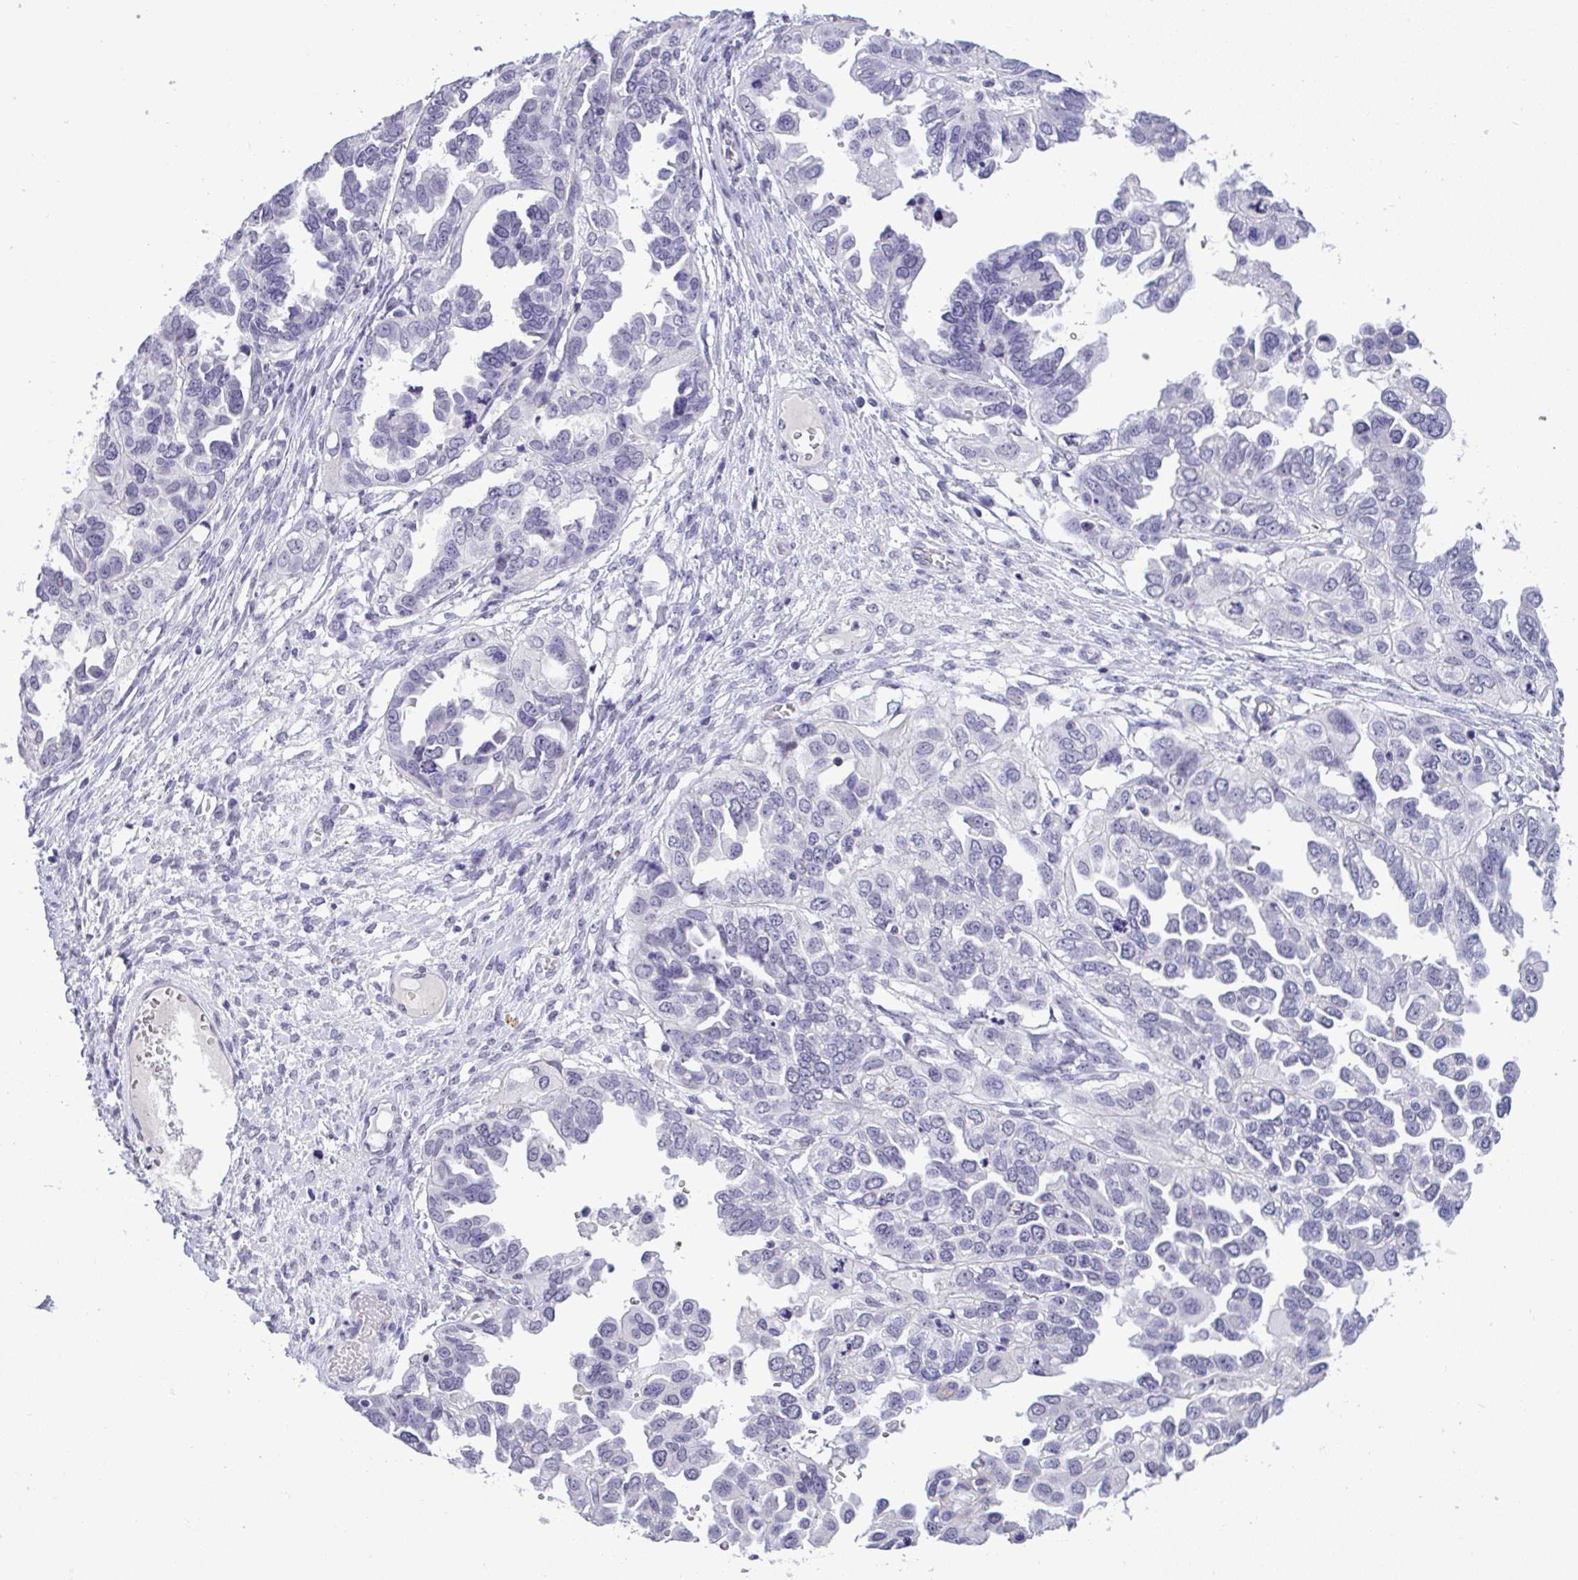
{"staining": {"intensity": "negative", "quantity": "none", "location": "none"}, "tissue": "ovarian cancer", "cell_type": "Tumor cells", "image_type": "cancer", "snomed": [{"axis": "morphology", "description": "Cystadenocarcinoma, serous, NOS"}, {"axis": "topography", "description": "Ovary"}], "caption": "Protein analysis of ovarian cancer (serous cystadenocarcinoma) reveals no significant staining in tumor cells.", "gene": "YBX2", "patient": {"sex": "female", "age": 53}}